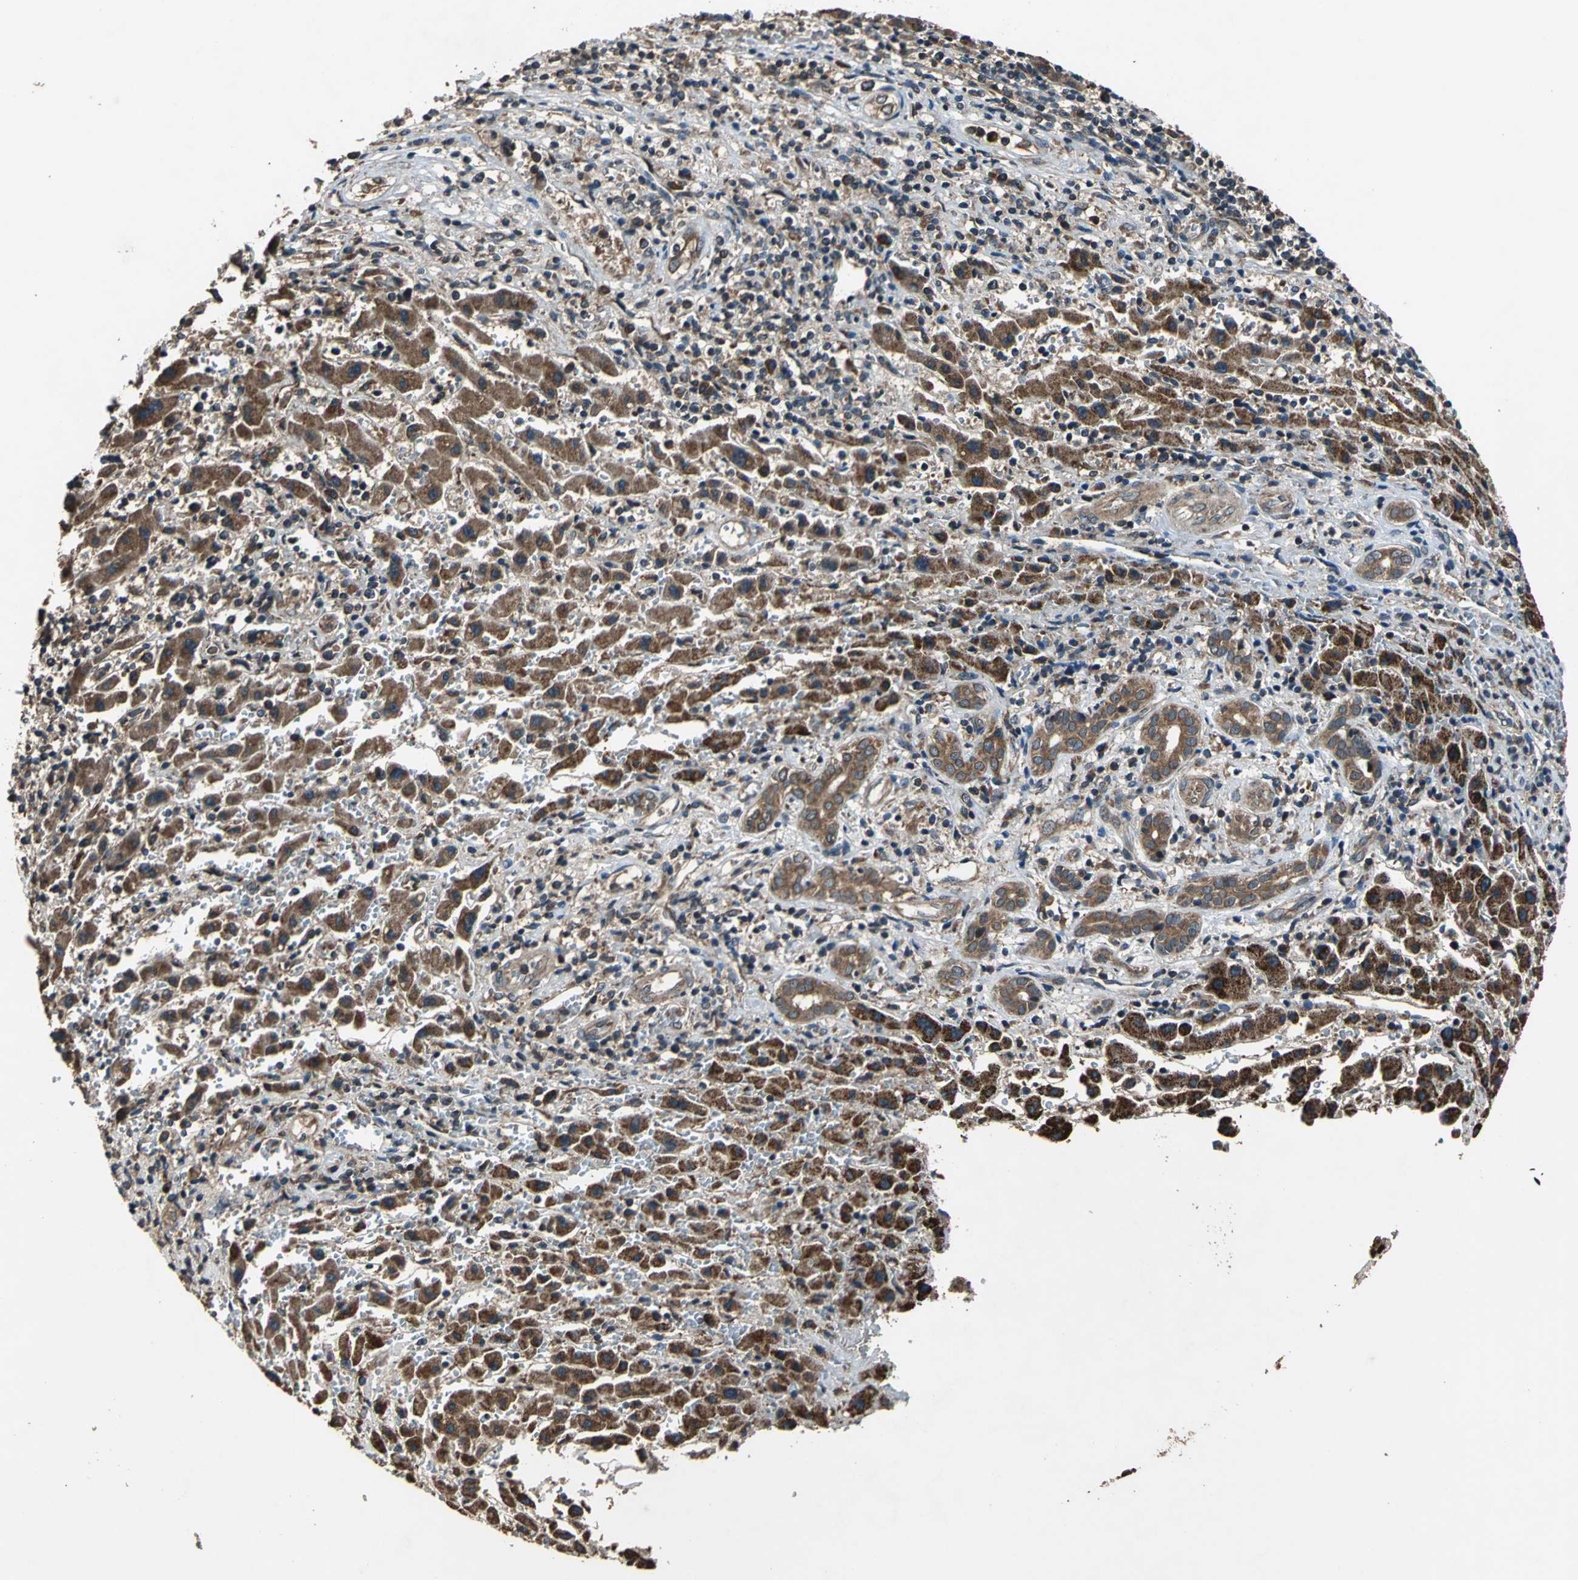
{"staining": {"intensity": "strong", "quantity": ">75%", "location": "cytoplasmic/membranous"}, "tissue": "liver cancer", "cell_type": "Tumor cells", "image_type": "cancer", "snomed": [{"axis": "morphology", "description": "Cholangiocarcinoma"}, {"axis": "topography", "description": "Liver"}], "caption": "The histopathology image displays immunohistochemical staining of cholangiocarcinoma (liver). There is strong cytoplasmic/membranous positivity is appreciated in approximately >75% of tumor cells.", "gene": "ZNF608", "patient": {"sex": "male", "age": 57}}